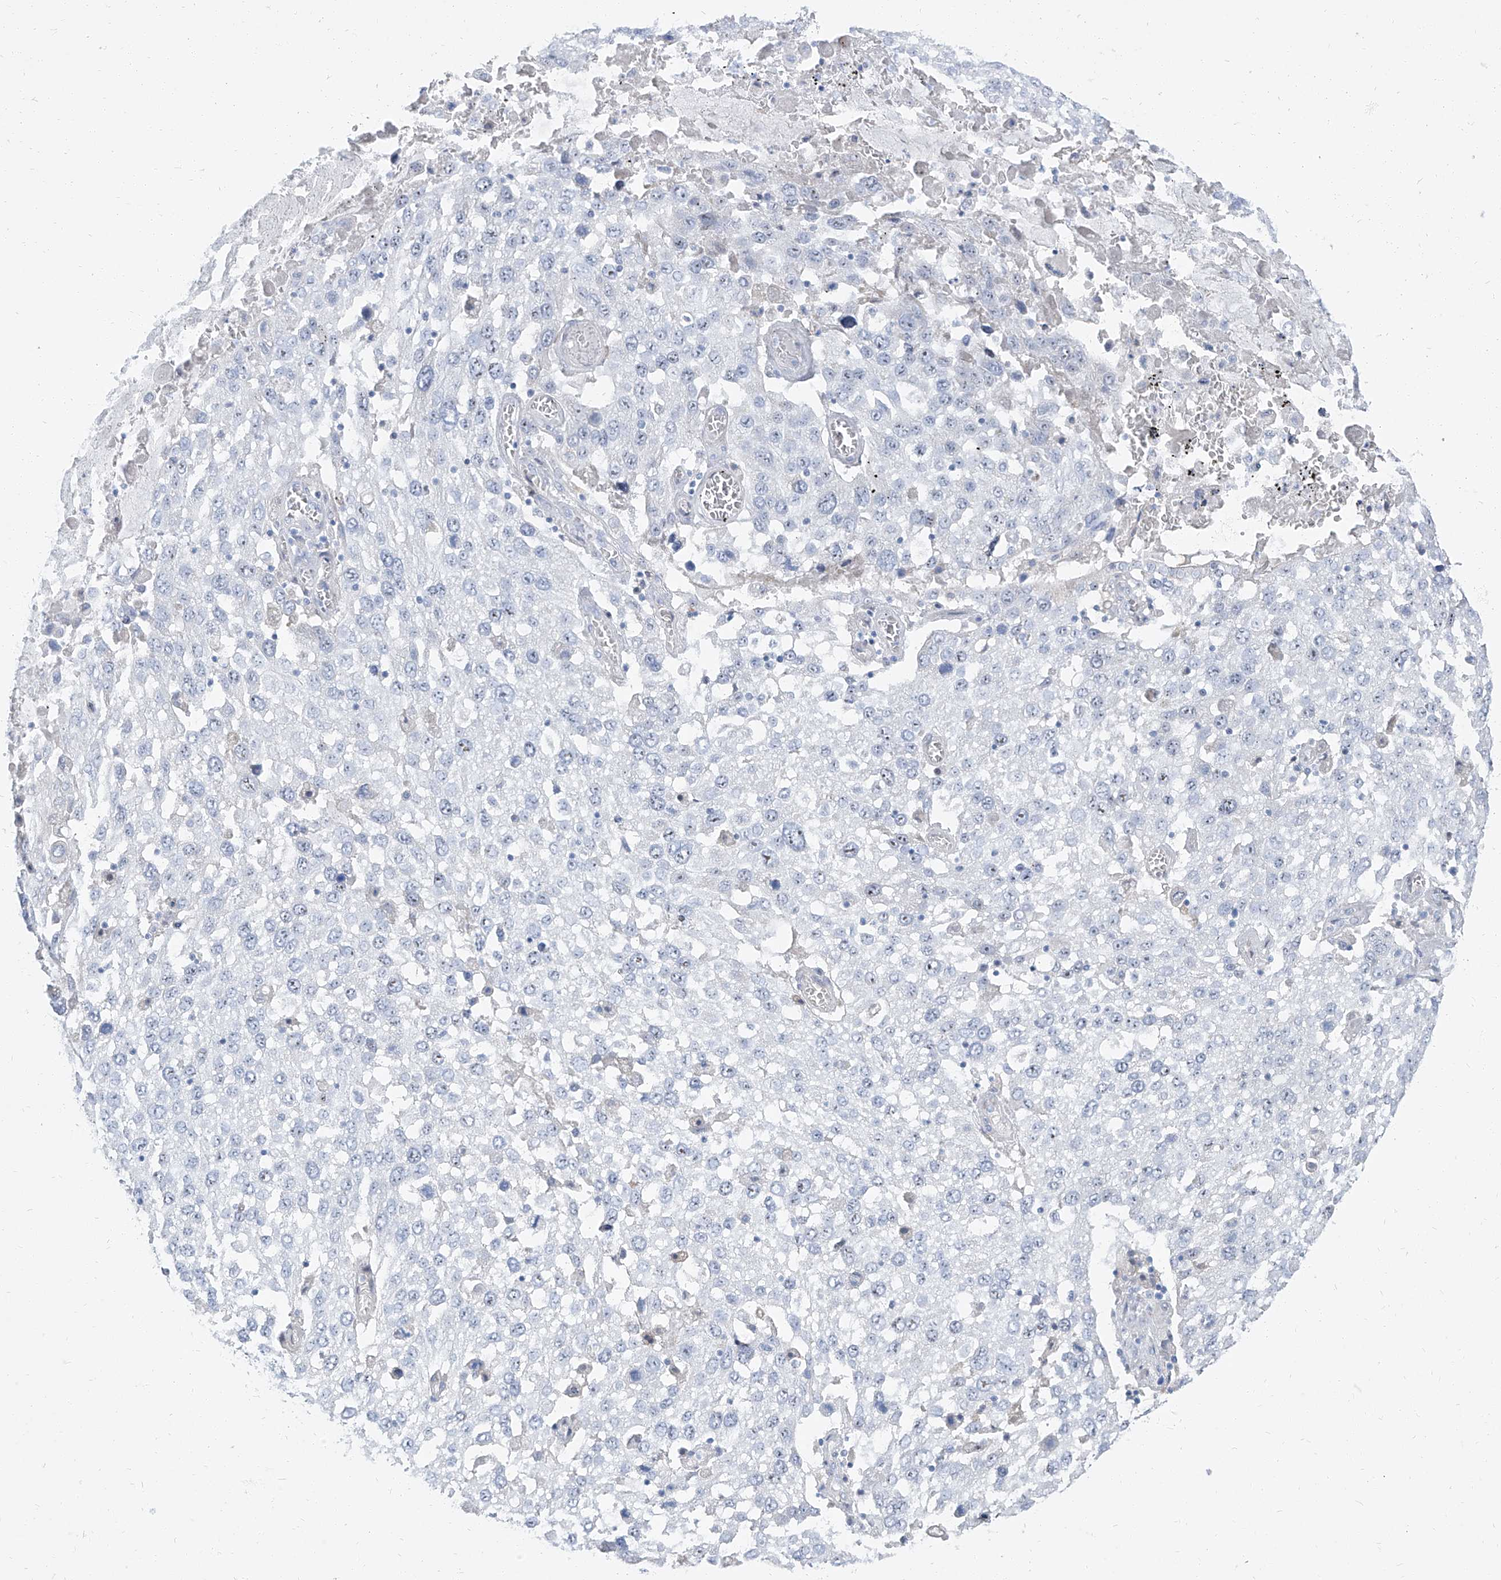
{"staining": {"intensity": "weak", "quantity": "<25%", "location": "nuclear"}, "tissue": "lung cancer", "cell_type": "Tumor cells", "image_type": "cancer", "snomed": [{"axis": "morphology", "description": "Squamous cell carcinoma, NOS"}, {"axis": "topography", "description": "Lung"}], "caption": "Micrograph shows no protein positivity in tumor cells of lung cancer tissue.", "gene": "TXLNB", "patient": {"sex": "male", "age": 65}}